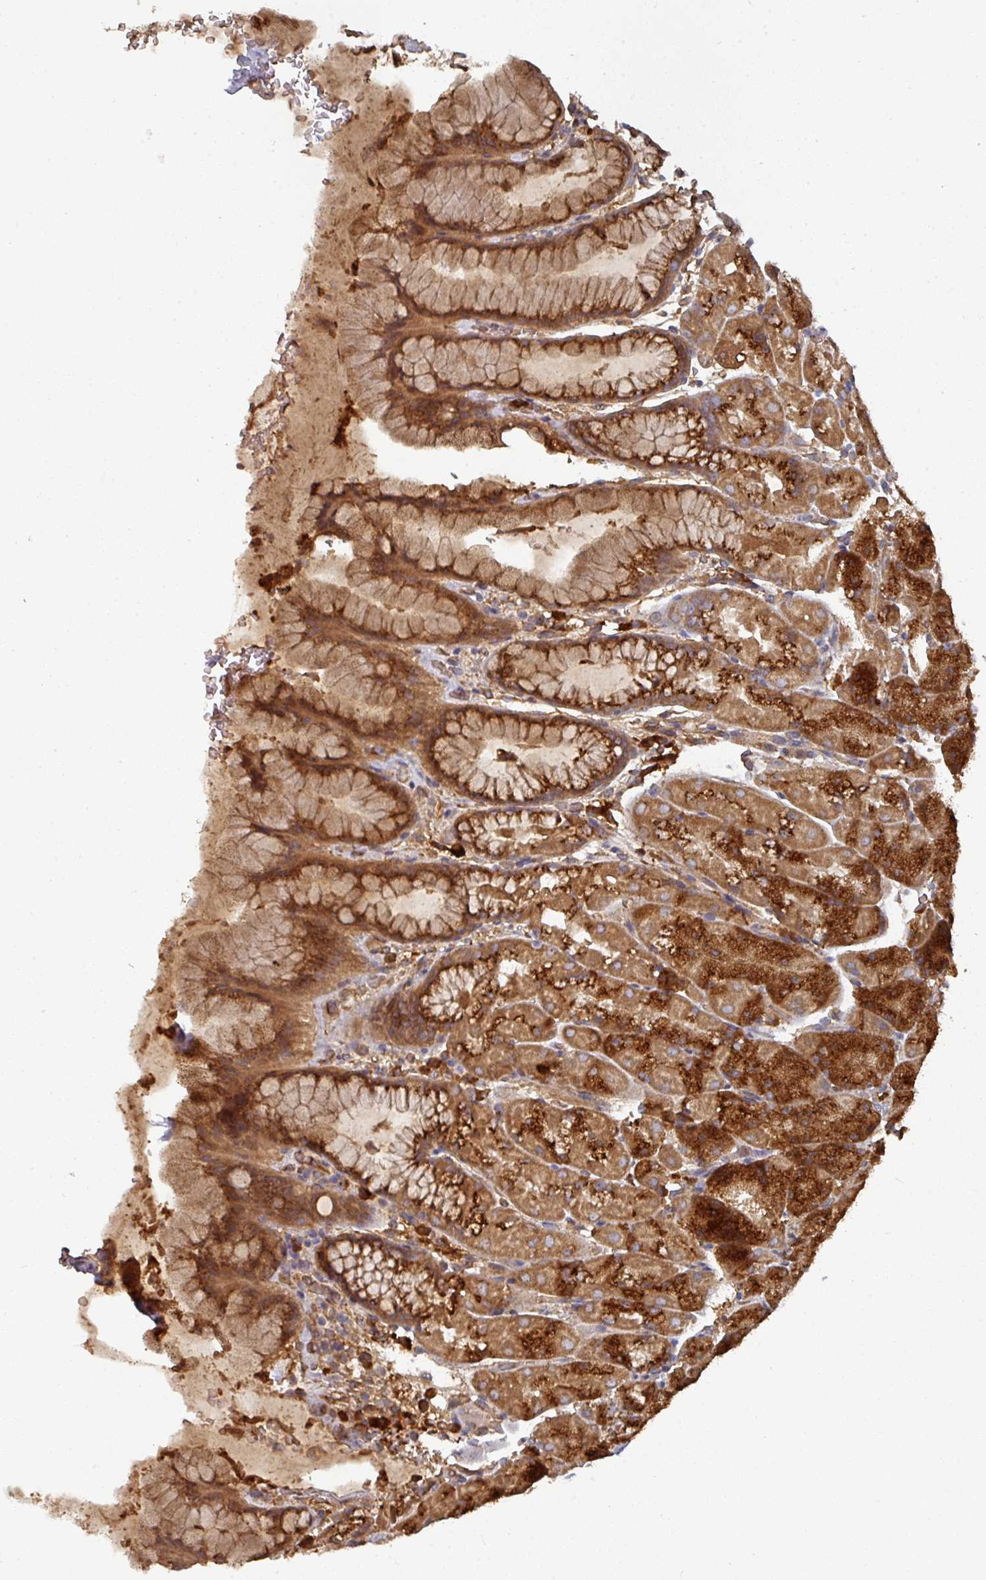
{"staining": {"intensity": "strong", "quantity": ">75%", "location": "cytoplasmic/membranous"}, "tissue": "stomach", "cell_type": "Glandular cells", "image_type": "normal", "snomed": [{"axis": "morphology", "description": "Normal tissue, NOS"}, {"axis": "topography", "description": "Stomach, upper"}, {"axis": "topography", "description": "Stomach, lower"}], "caption": "Glandular cells show high levels of strong cytoplasmic/membranous staining in approximately >75% of cells in benign human stomach. The staining was performed using DAB (3,3'-diaminobenzidine), with brown indicating positive protein expression. Nuclei are stained blue with hematoxylin.", "gene": "EDEM2", "patient": {"sex": "male", "age": 67}}